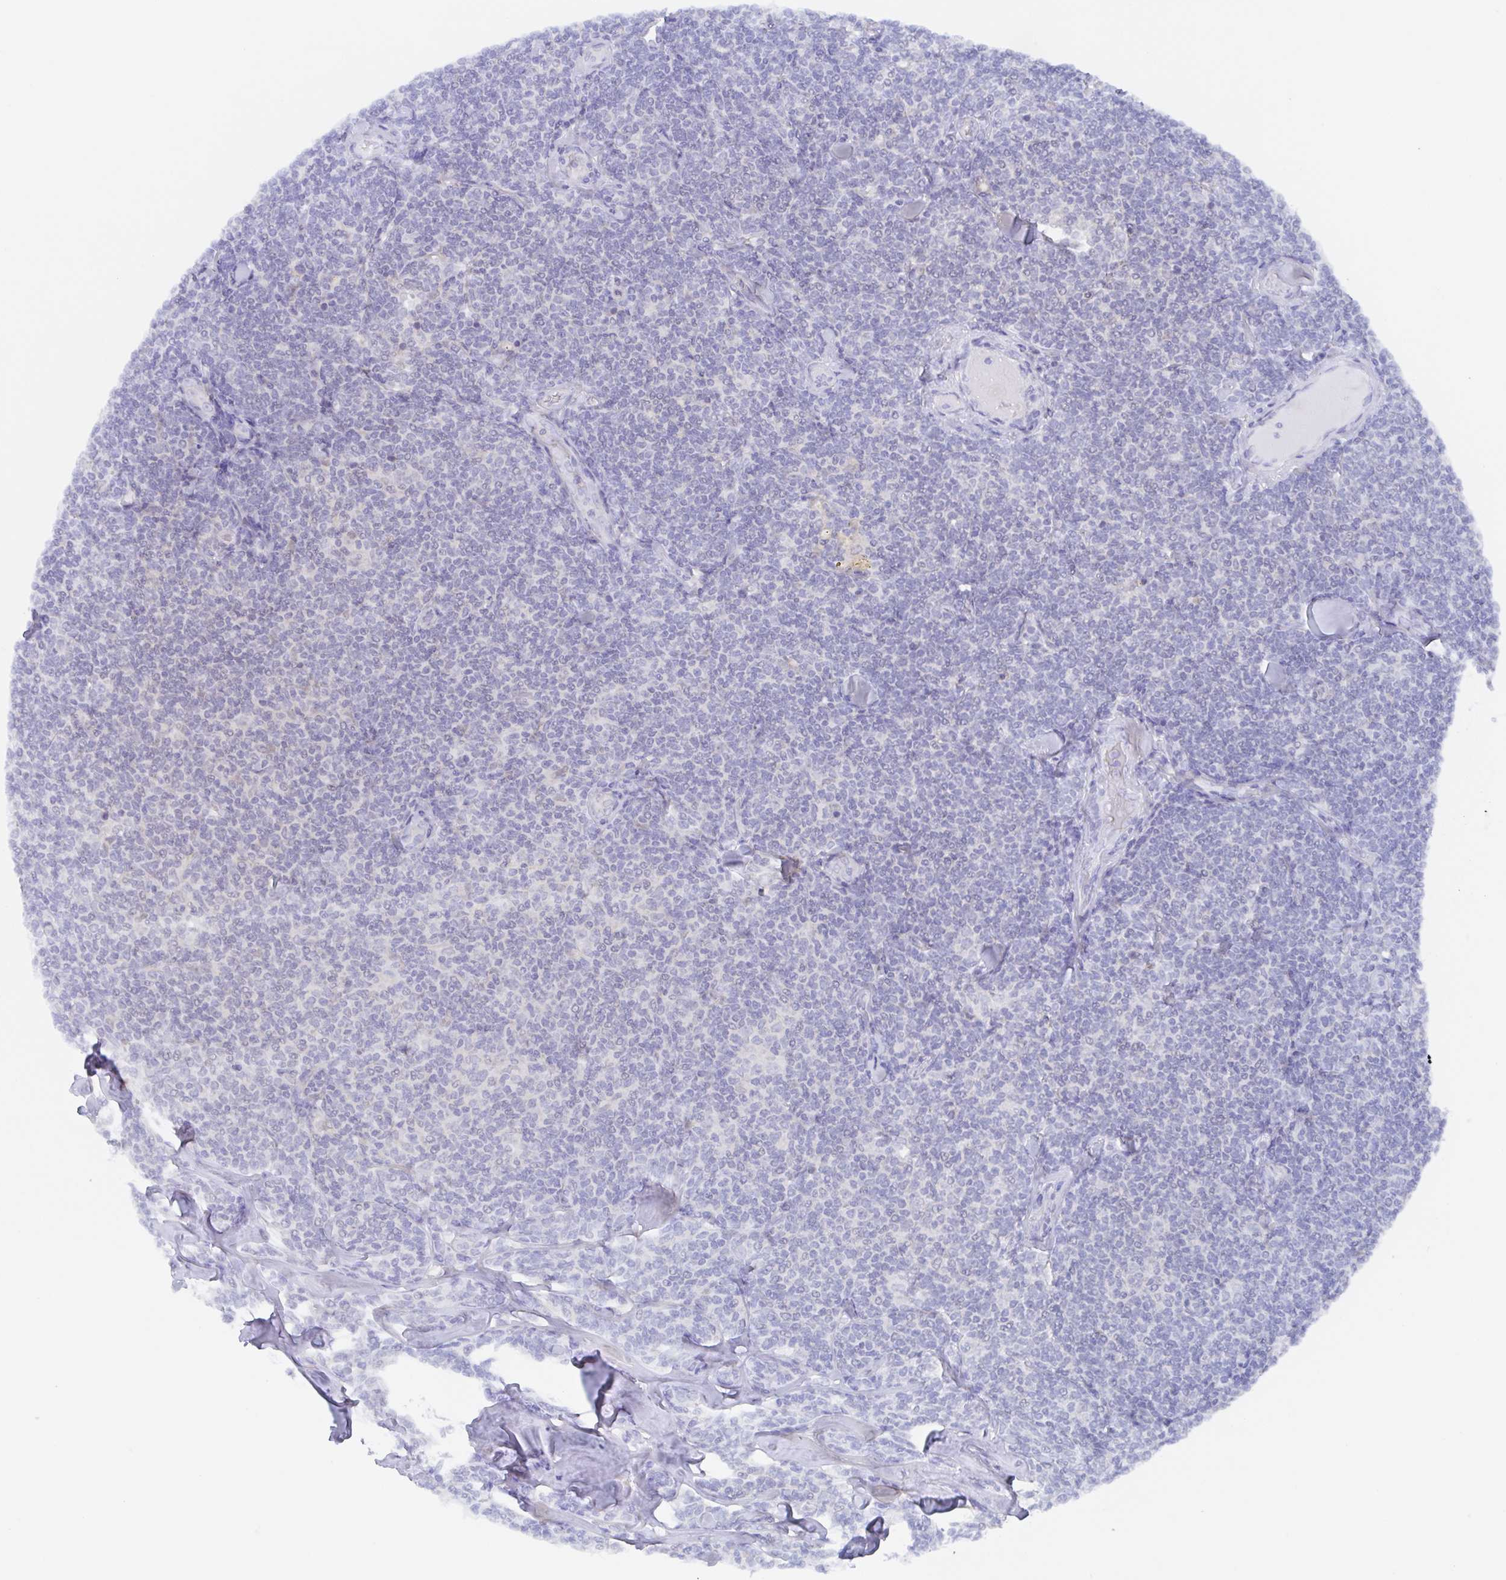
{"staining": {"intensity": "negative", "quantity": "none", "location": "none"}, "tissue": "lymphoma", "cell_type": "Tumor cells", "image_type": "cancer", "snomed": [{"axis": "morphology", "description": "Malignant lymphoma, non-Hodgkin's type, Low grade"}, {"axis": "topography", "description": "Lymph node"}], "caption": "The immunohistochemistry (IHC) histopathology image has no significant staining in tumor cells of malignant lymphoma, non-Hodgkin's type (low-grade) tissue.", "gene": "POU2F3", "patient": {"sex": "female", "age": 56}}